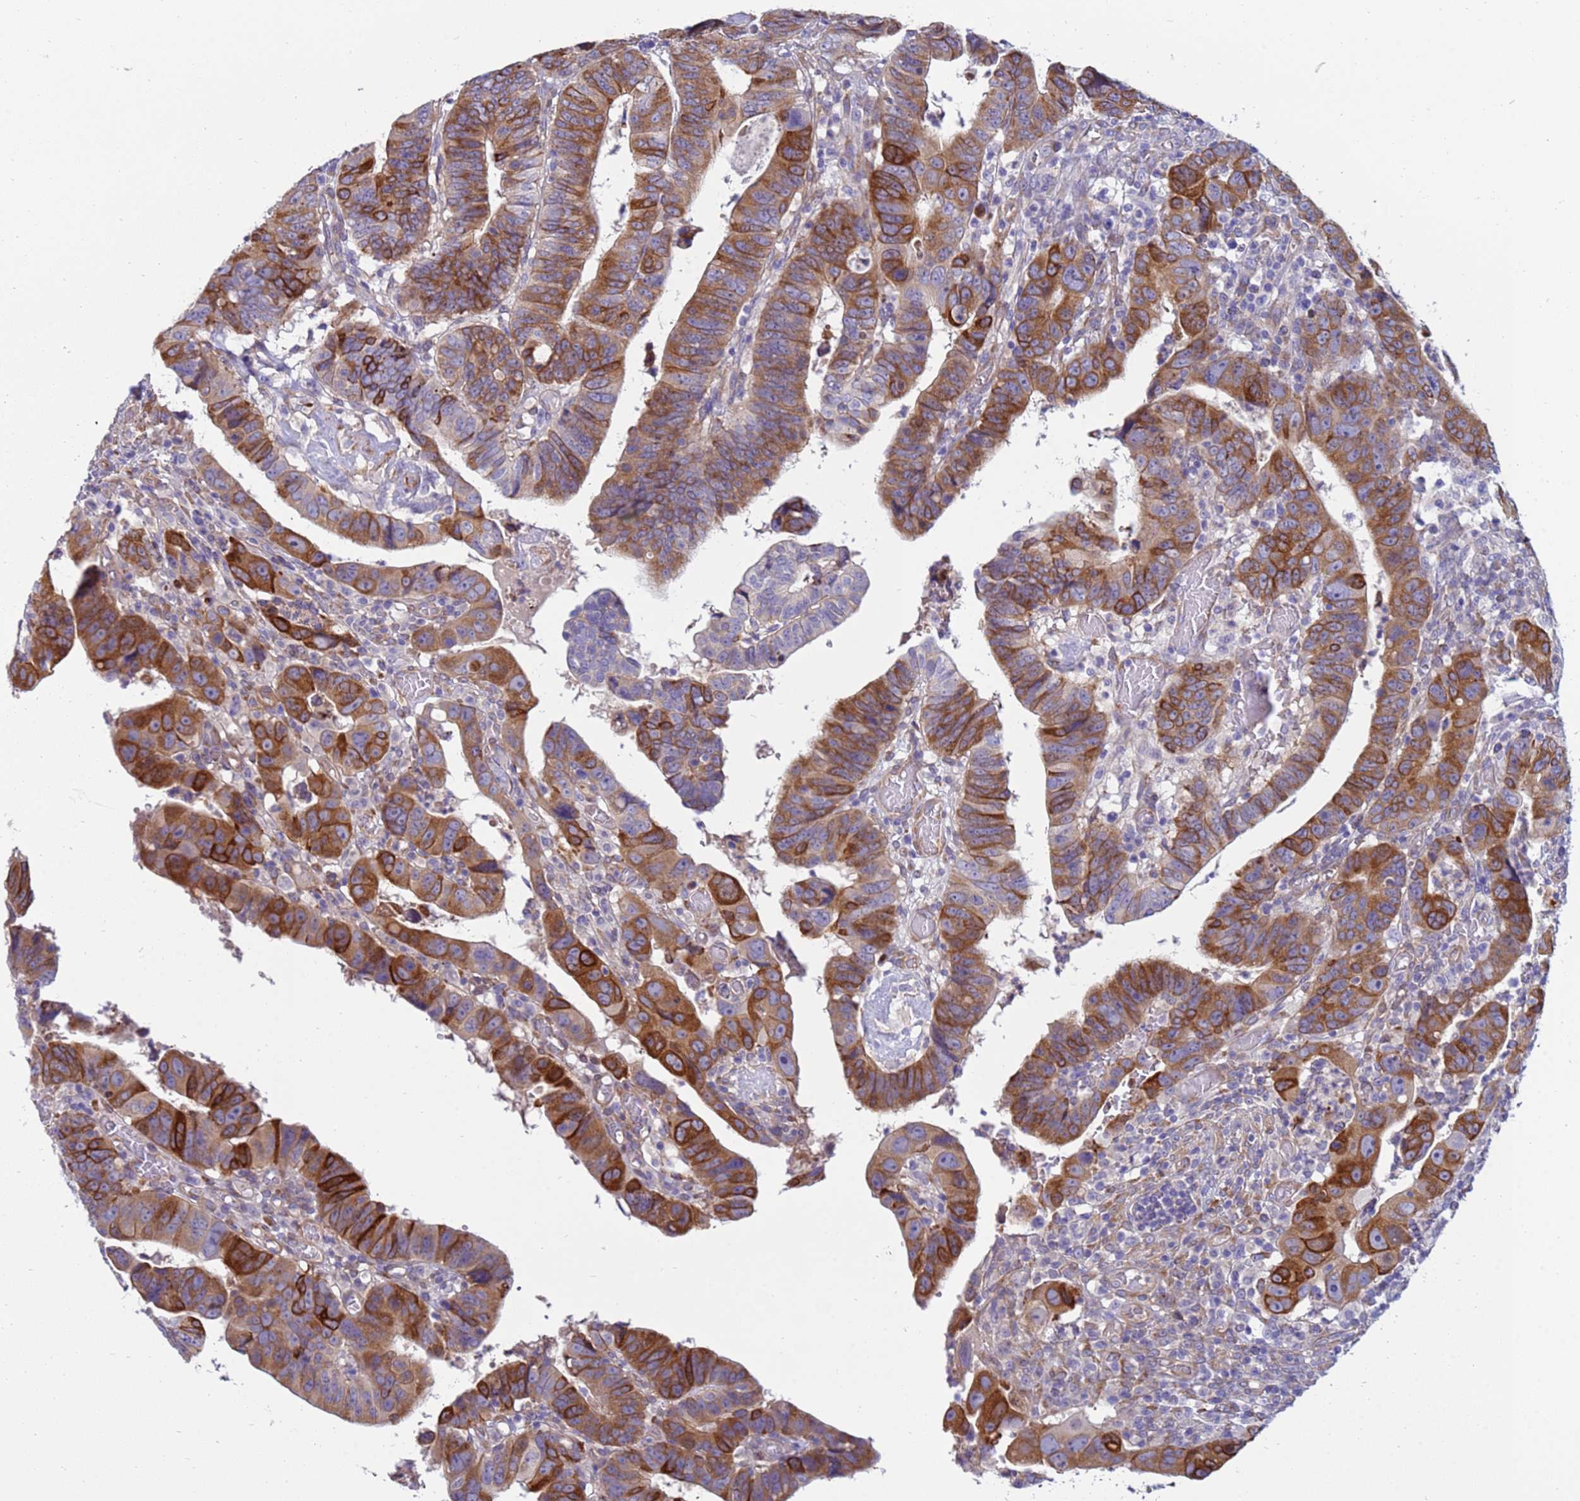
{"staining": {"intensity": "moderate", "quantity": ">75%", "location": "cytoplasmic/membranous"}, "tissue": "colorectal cancer", "cell_type": "Tumor cells", "image_type": "cancer", "snomed": [{"axis": "morphology", "description": "Normal tissue, NOS"}, {"axis": "morphology", "description": "Adenocarcinoma, NOS"}, {"axis": "topography", "description": "Rectum"}], "caption": "Adenocarcinoma (colorectal) tissue demonstrates moderate cytoplasmic/membranous positivity in approximately >75% of tumor cells The protein of interest is shown in brown color, while the nuclei are stained blue.", "gene": "TRPC6", "patient": {"sex": "female", "age": 65}}